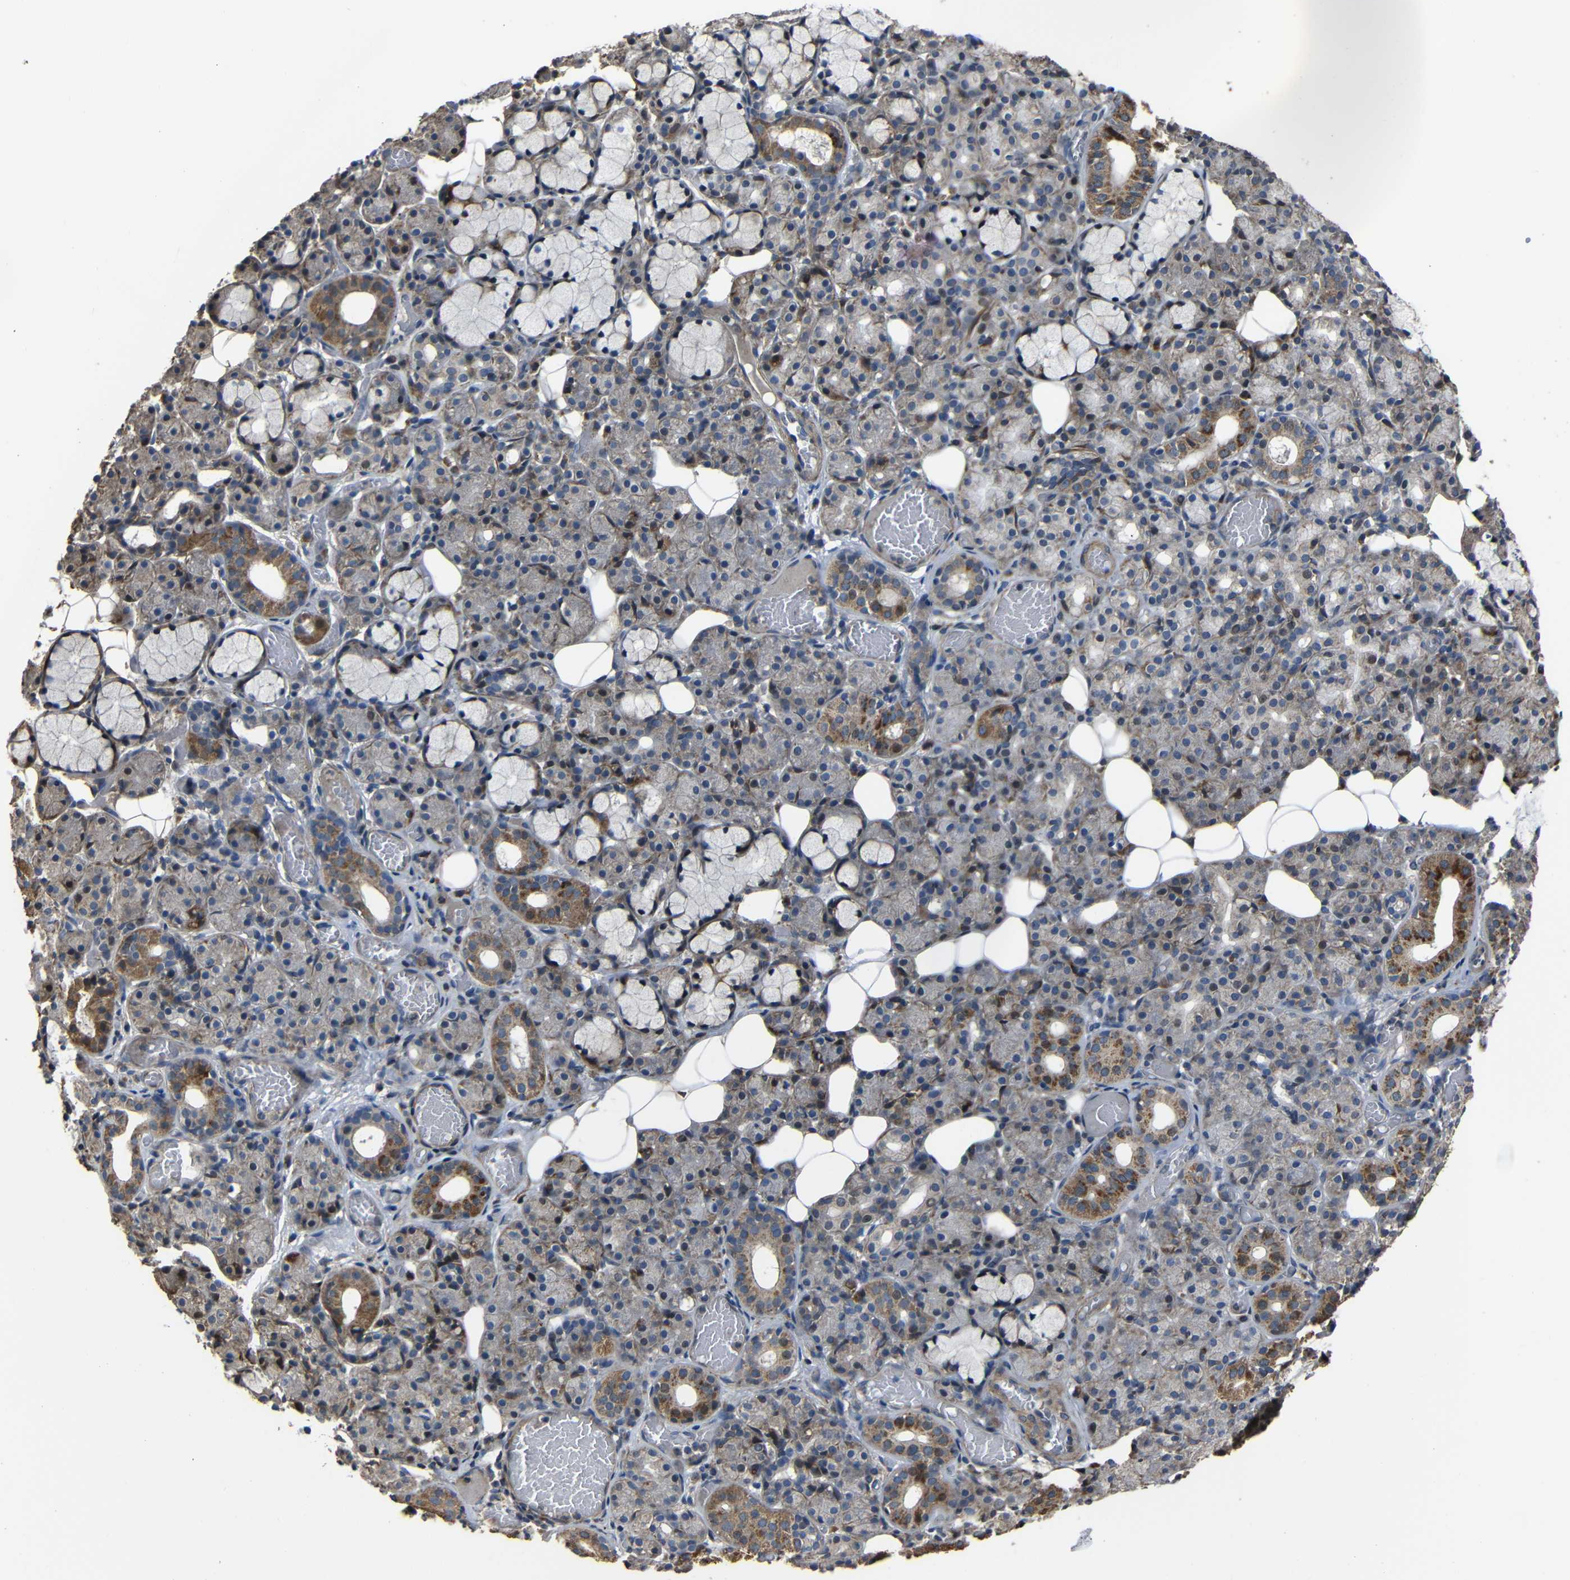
{"staining": {"intensity": "moderate", "quantity": "25%-75%", "location": "cytoplasmic/membranous"}, "tissue": "salivary gland", "cell_type": "Glandular cells", "image_type": "normal", "snomed": [{"axis": "morphology", "description": "Normal tissue, NOS"}, {"axis": "topography", "description": "Salivary gland"}], "caption": "This is a photomicrograph of IHC staining of normal salivary gland, which shows moderate positivity in the cytoplasmic/membranous of glandular cells.", "gene": "SNN", "patient": {"sex": "male", "age": 63}}